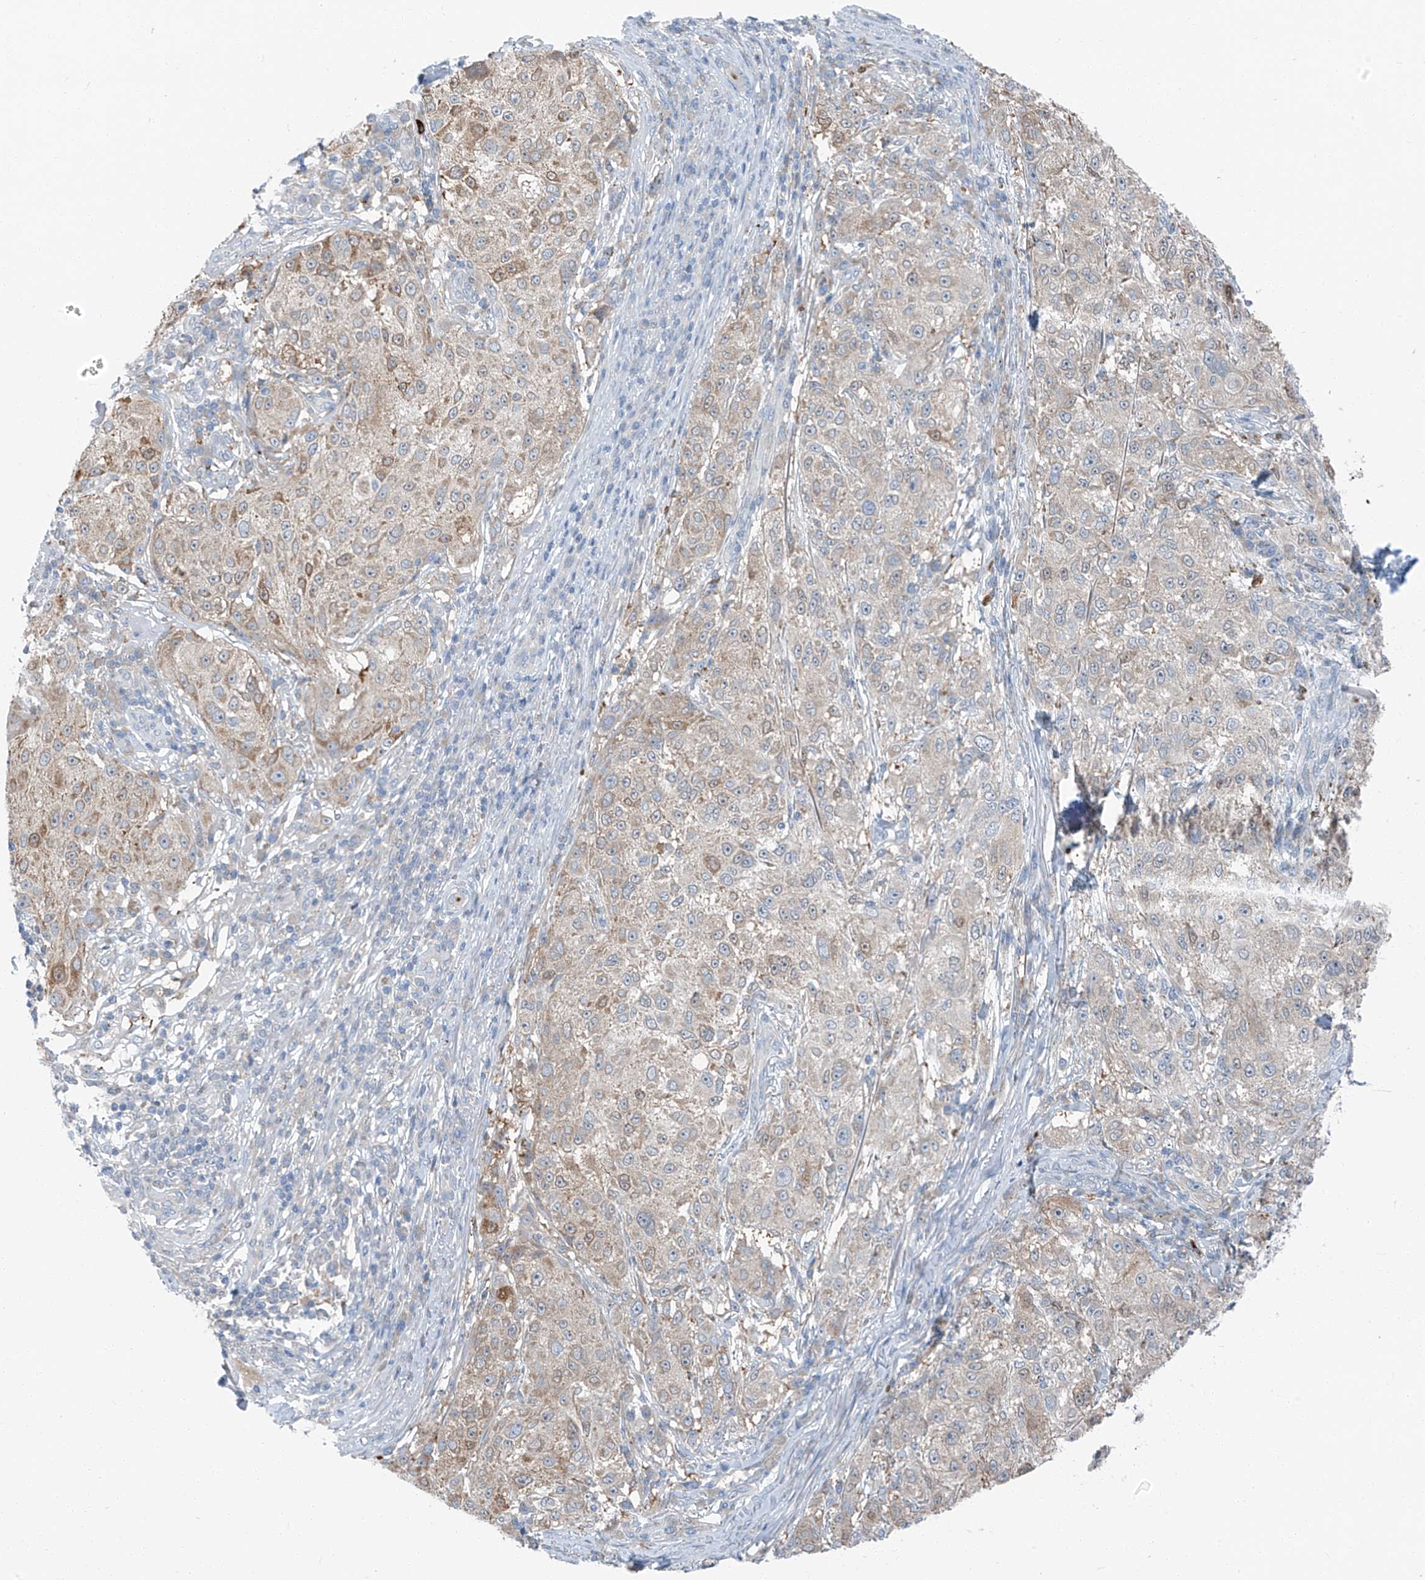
{"staining": {"intensity": "weak", "quantity": "25%-75%", "location": "cytoplasmic/membranous"}, "tissue": "melanoma", "cell_type": "Tumor cells", "image_type": "cancer", "snomed": [{"axis": "morphology", "description": "Necrosis, NOS"}, {"axis": "morphology", "description": "Malignant melanoma, NOS"}, {"axis": "topography", "description": "Skin"}], "caption": "Malignant melanoma stained with a protein marker reveals weak staining in tumor cells.", "gene": "CHMP2B", "patient": {"sex": "female", "age": 87}}